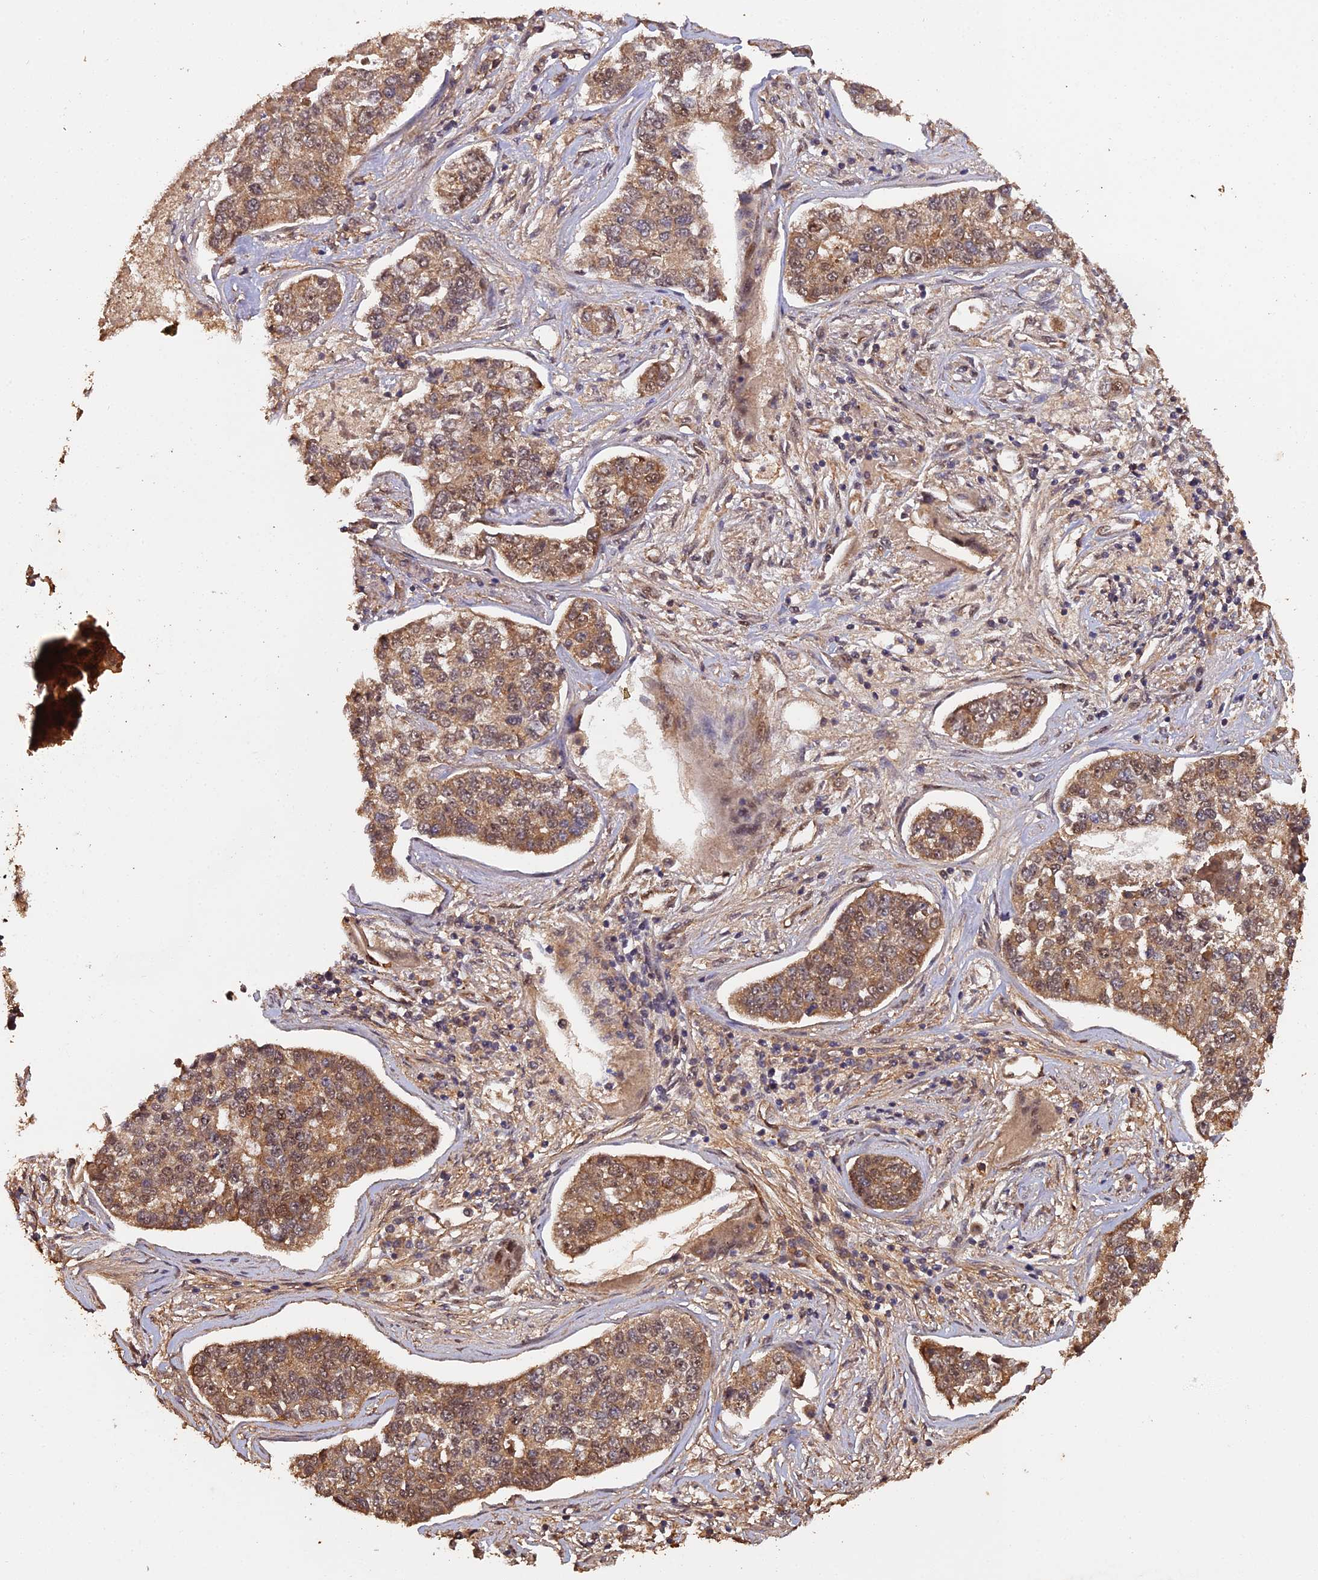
{"staining": {"intensity": "moderate", "quantity": ">75%", "location": "cytoplasmic/membranous,nuclear"}, "tissue": "lung cancer", "cell_type": "Tumor cells", "image_type": "cancer", "snomed": [{"axis": "morphology", "description": "Adenocarcinoma, NOS"}, {"axis": "topography", "description": "Lung"}], "caption": "This micrograph reveals adenocarcinoma (lung) stained with immunohistochemistry (IHC) to label a protein in brown. The cytoplasmic/membranous and nuclear of tumor cells show moderate positivity for the protein. Nuclei are counter-stained blue.", "gene": "RALGAPA2", "patient": {"sex": "male", "age": 49}}